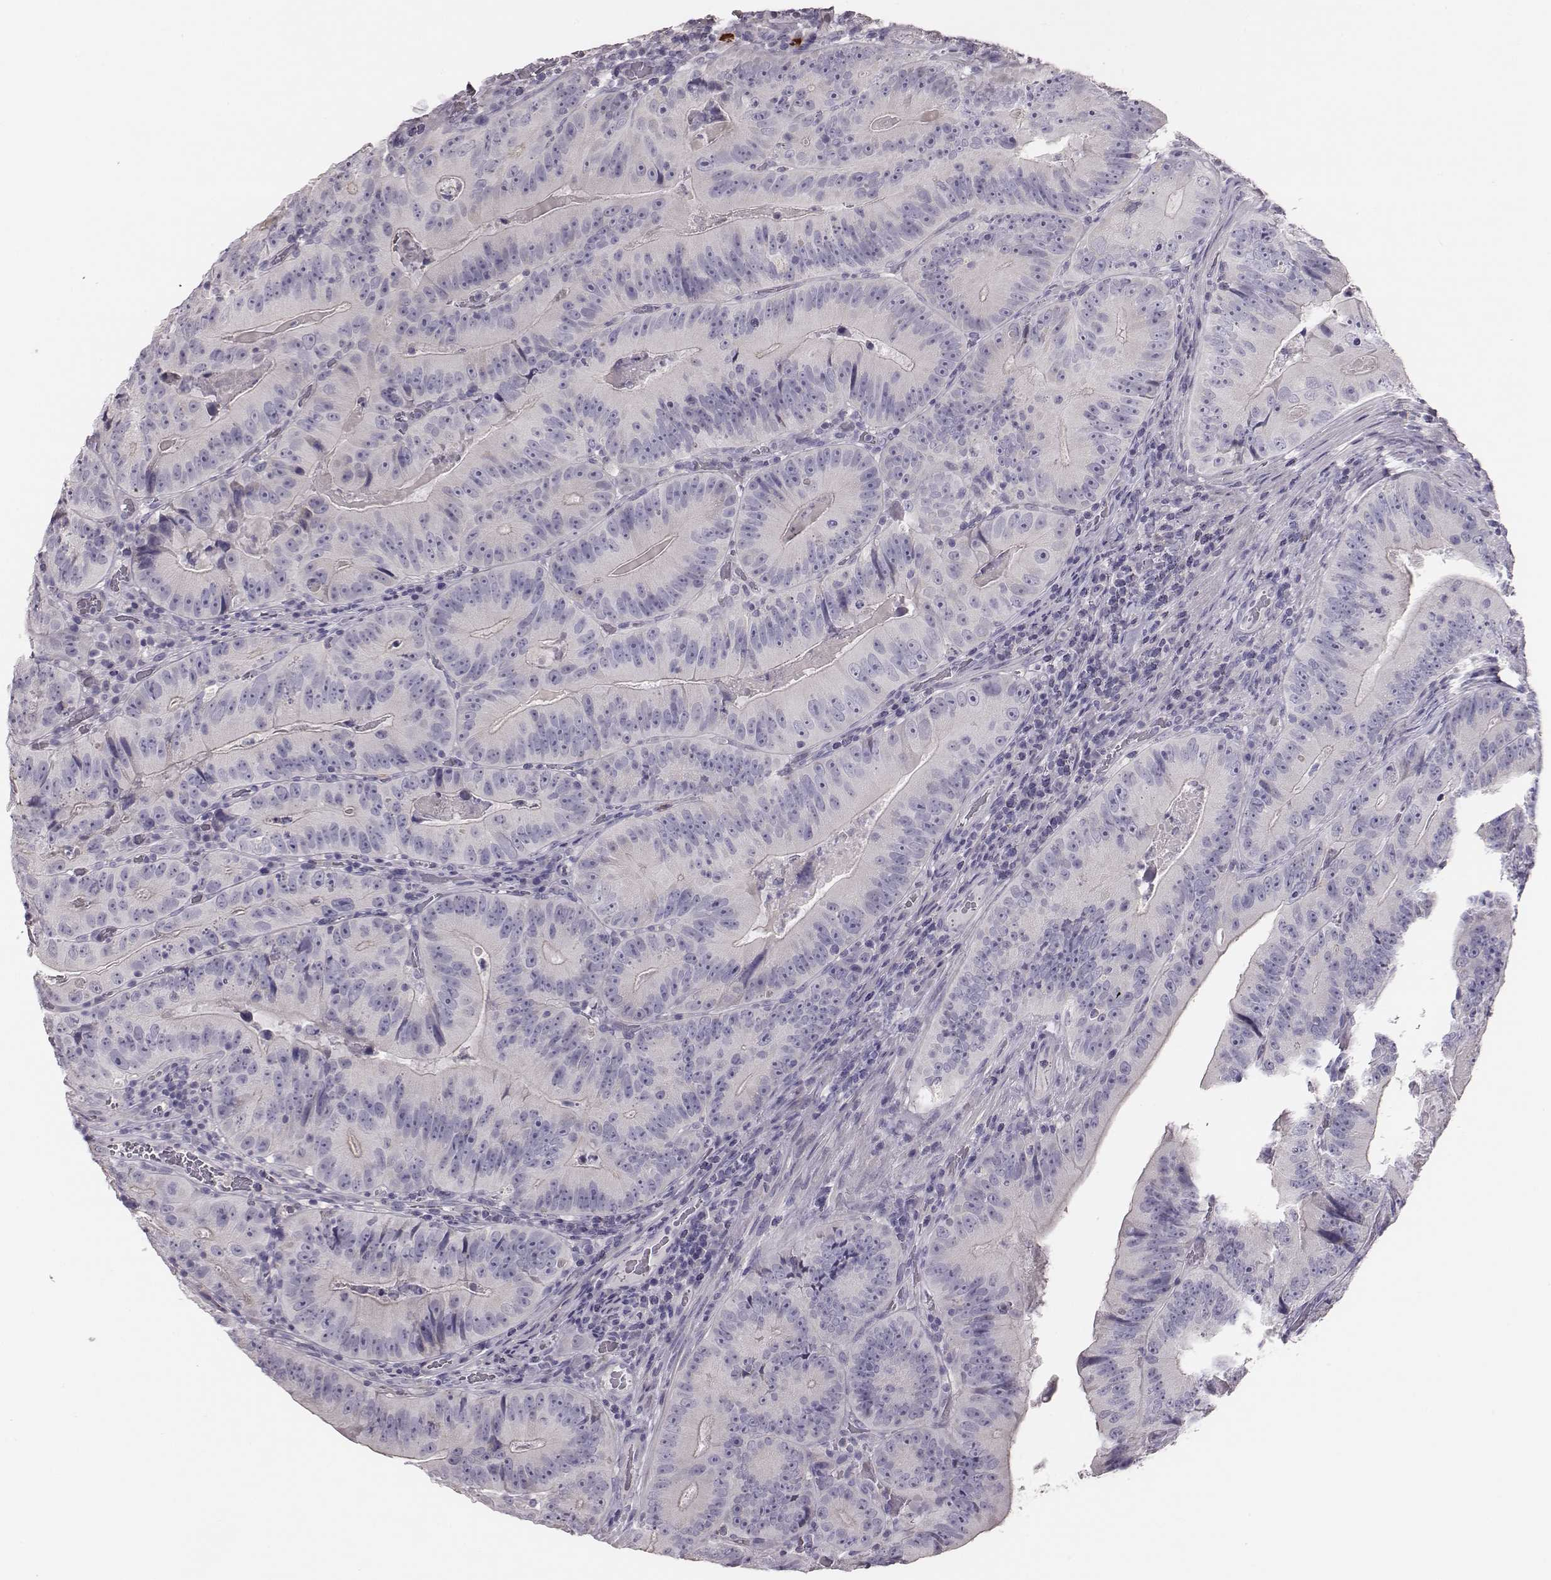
{"staining": {"intensity": "negative", "quantity": "none", "location": "none"}, "tissue": "colorectal cancer", "cell_type": "Tumor cells", "image_type": "cancer", "snomed": [{"axis": "morphology", "description": "Adenocarcinoma, NOS"}, {"axis": "topography", "description": "Colon"}], "caption": "A high-resolution photomicrograph shows immunohistochemistry (IHC) staining of colorectal cancer (adenocarcinoma), which shows no significant expression in tumor cells.", "gene": "P2RY10", "patient": {"sex": "female", "age": 86}}